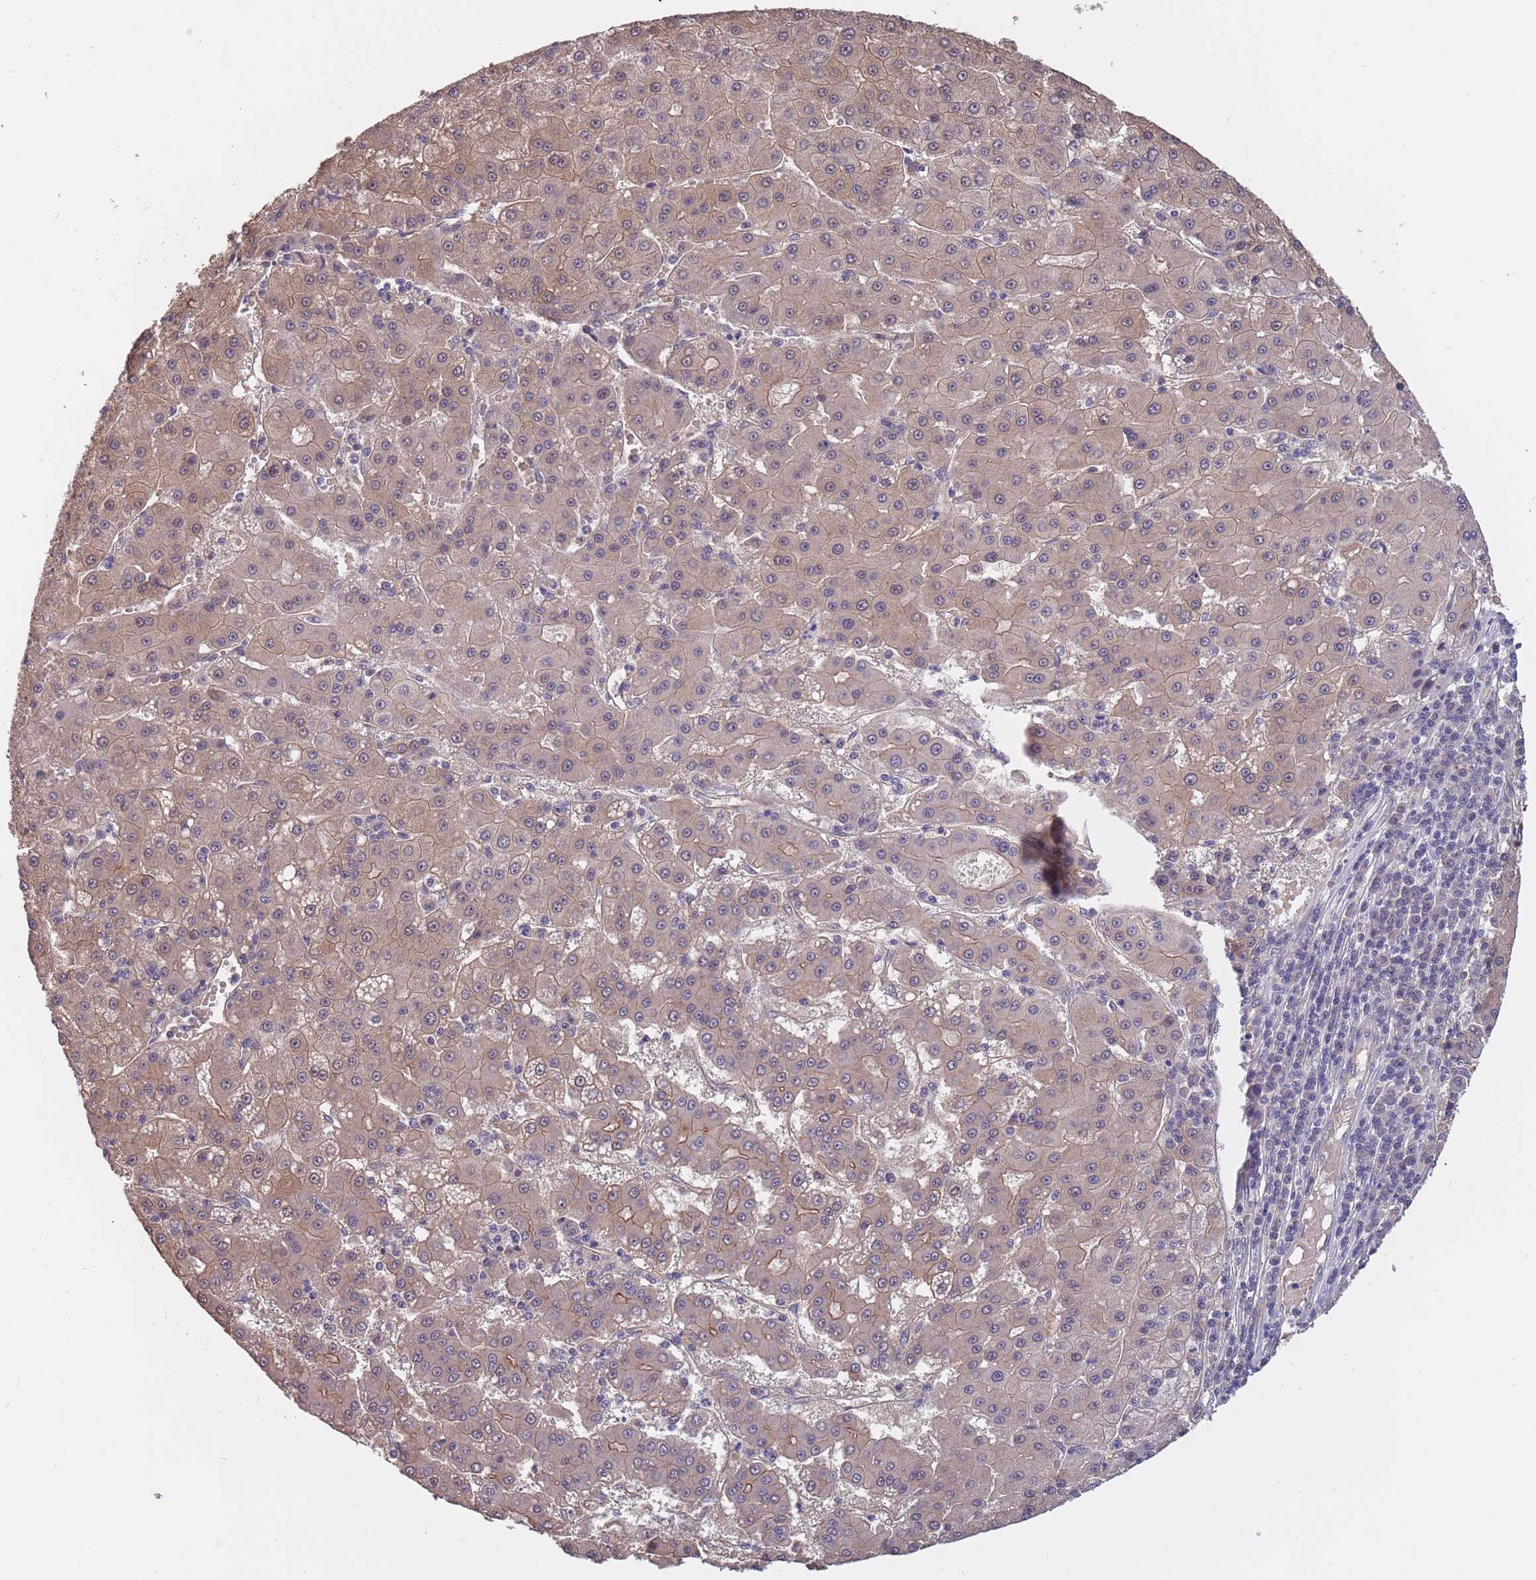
{"staining": {"intensity": "weak", "quantity": "25%-75%", "location": "cytoplasmic/membranous"}, "tissue": "liver cancer", "cell_type": "Tumor cells", "image_type": "cancer", "snomed": [{"axis": "morphology", "description": "Carcinoma, Hepatocellular, NOS"}, {"axis": "topography", "description": "Liver"}], "caption": "Weak cytoplasmic/membranous expression for a protein is present in about 25%-75% of tumor cells of liver cancer using immunohistochemistry.", "gene": "KIAA1755", "patient": {"sex": "male", "age": 76}}